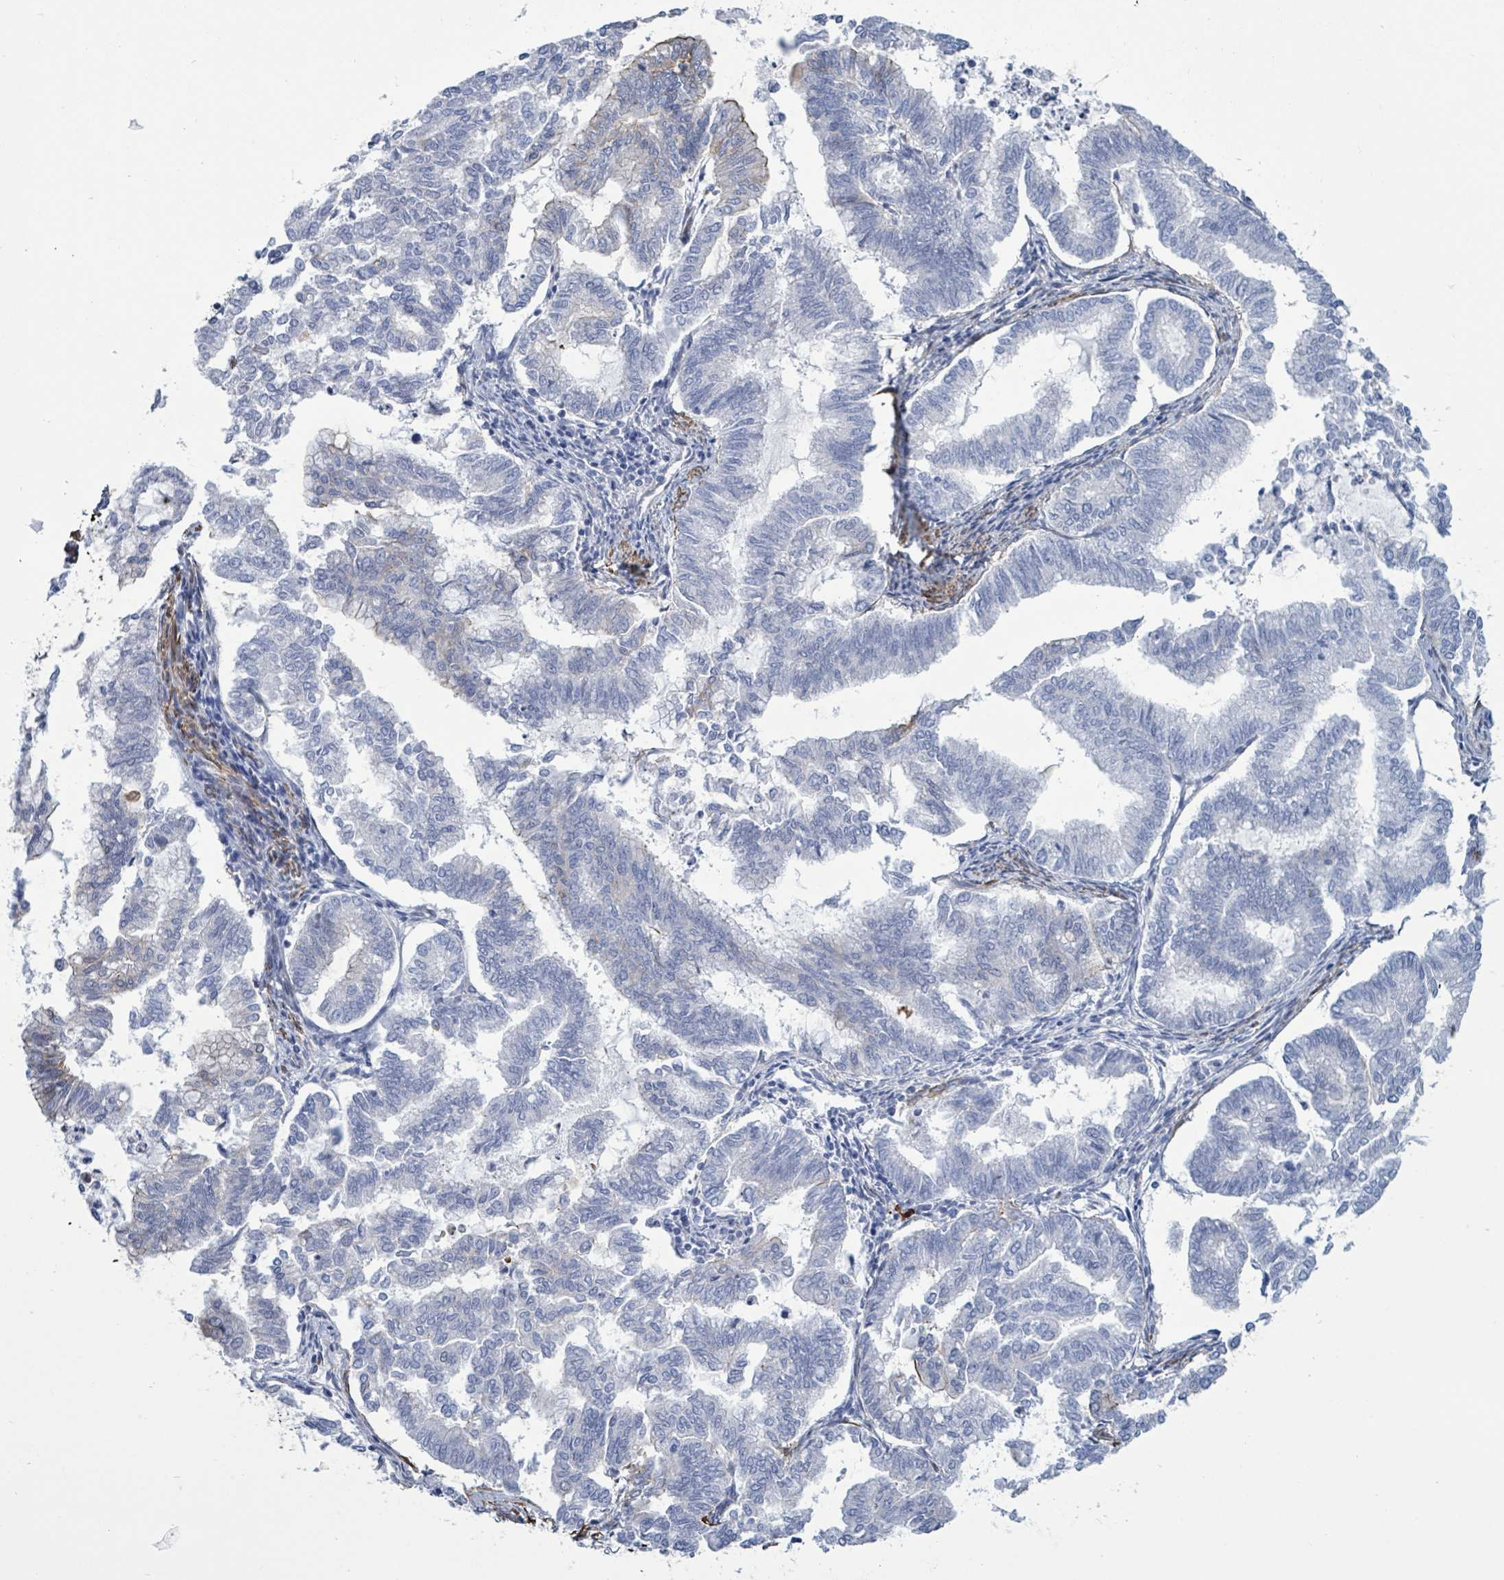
{"staining": {"intensity": "negative", "quantity": "none", "location": "none"}, "tissue": "endometrial cancer", "cell_type": "Tumor cells", "image_type": "cancer", "snomed": [{"axis": "morphology", "description": "Adenocarcinoma, NOS"}, {"axis": "topography", "description": "Endometrium"}], "caption": "Immunohistochemistry (IHC) of endometrial cancer demonstrates no positivity in tumor cells. The staining was performed using DAB to visualize the protein expression in brown, while the nuclei were stained in blue with hematoxylin (Magnification: 20x).", "gene": "DMRTC1B", "patient": {"sex": "female", "age": 79}}